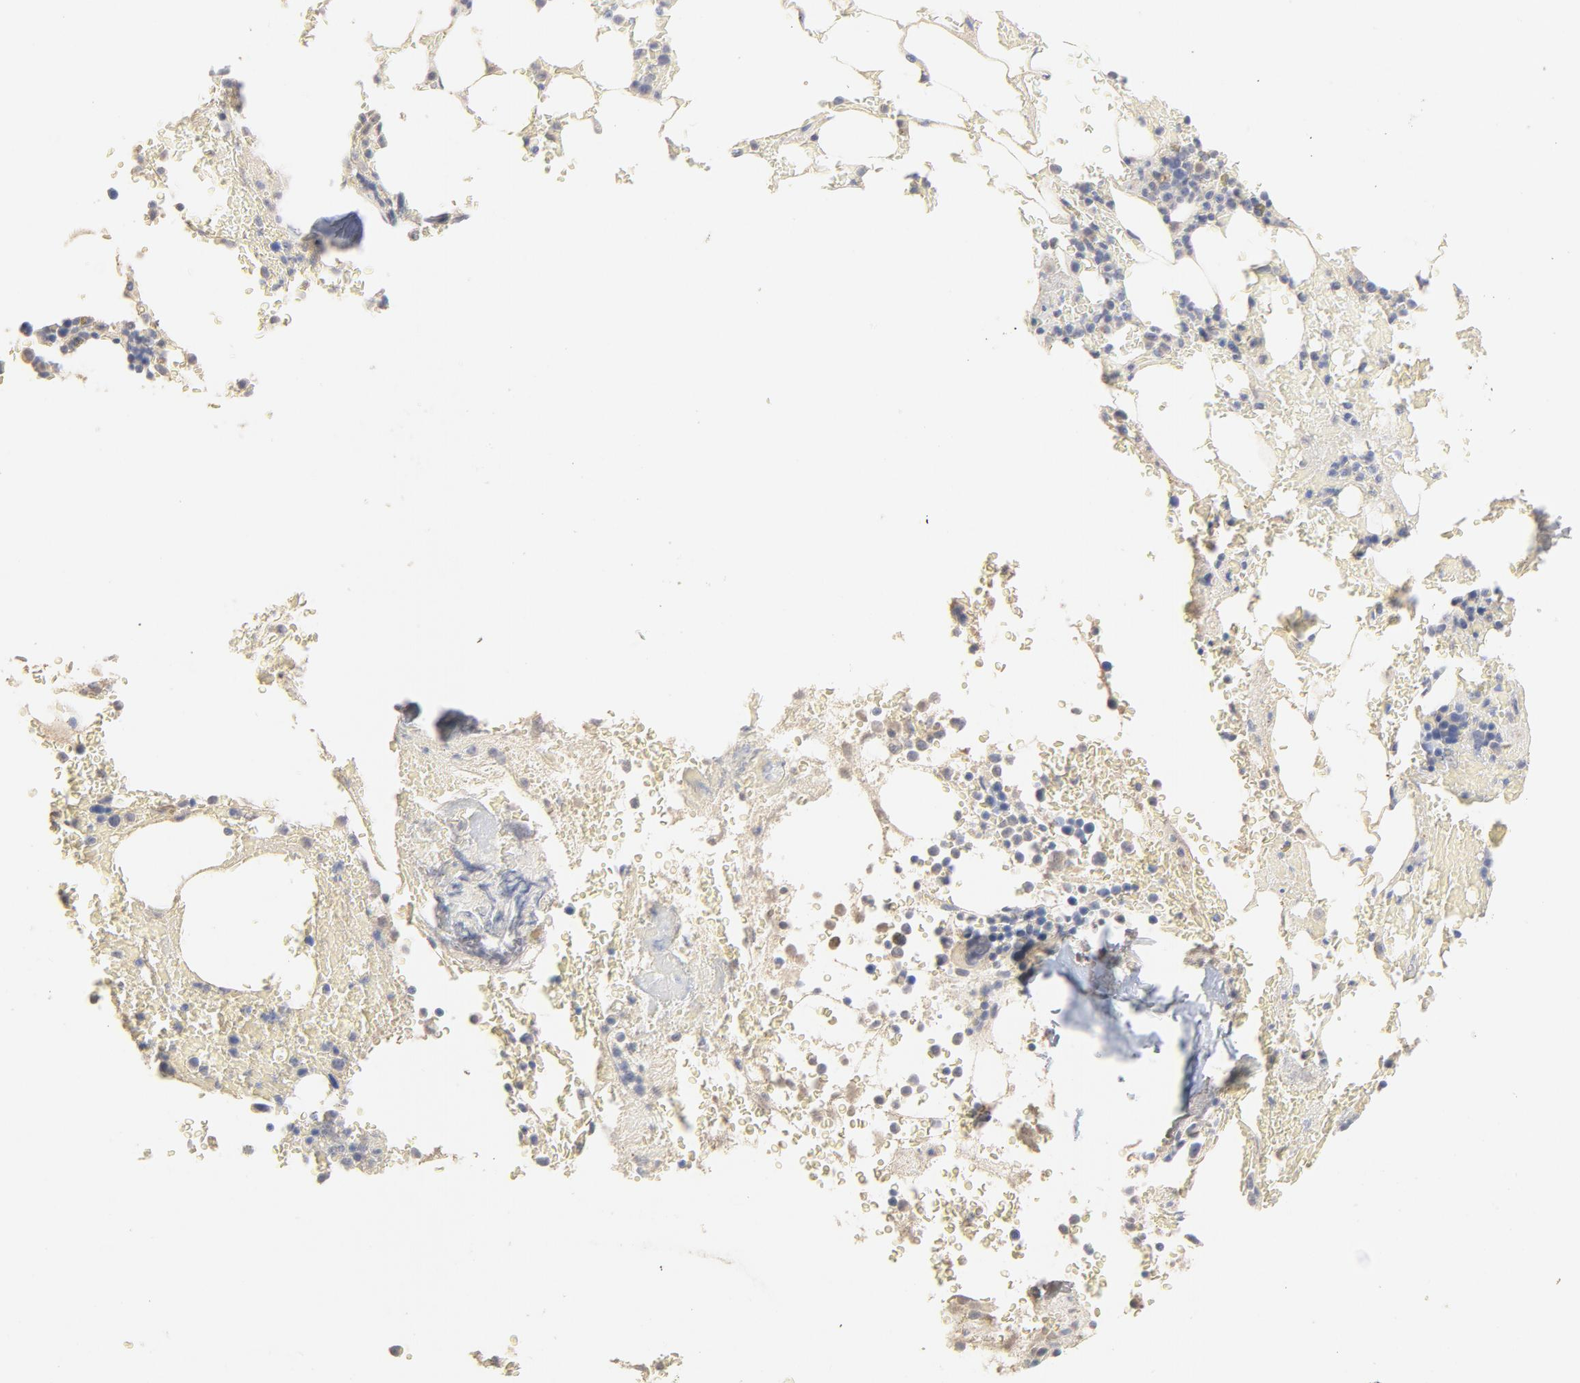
{"staining": {"intensity": "negative", "quantity": "none", "location": "none"}, "tissue": "bone marrow", "cell_type": "Hematopoietic cells", "image_type": "normal", "snomed": [{"axis": "morphology", "description": "Normal tissue, NOS"}, {"axis": "topography", "description": "Bone marrow"}], "caption": "This is a photomicrograph of IHC staining of normal bone marrow, which shows no positivity in hematopoietic cells. (DAB immunohistochemistry (IHC), high magnification).", "gene": "FCGBP", "patient": {"sex": "female", "age": 73}}